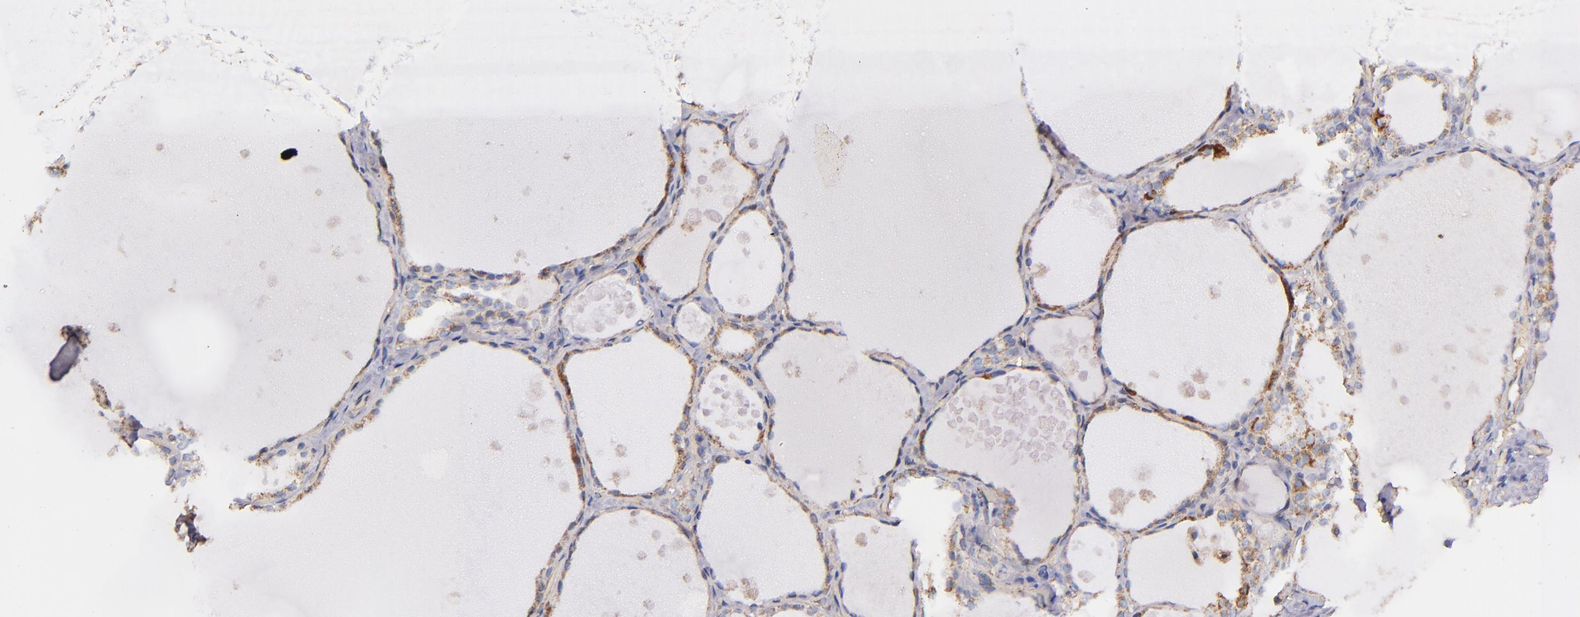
{"staining": {"intensity": "moderate", "quantity": "<25%", "location": "cytoplasmic/membranous"}, "tissue": "thyroid gland", "cell_type": "Glandular cells", "image_type": "normal", "snomed": [{"axis": "morphology", "description": "Normal tissue, NOS"}, {"axis": "topography", "description": "Thyroid gland"}], "caption": "Immunohistochemistry of normal thyroid gland shows low levels of moderate cytoplasmic/membranous positivity in approximately <25% of glandular cells. Immunohistochemistry (ihc) stains the protein in brown and the nuclei are stained blue.", "gene": "IDH3G", "patient": {"sex": "male", "age": 61}}